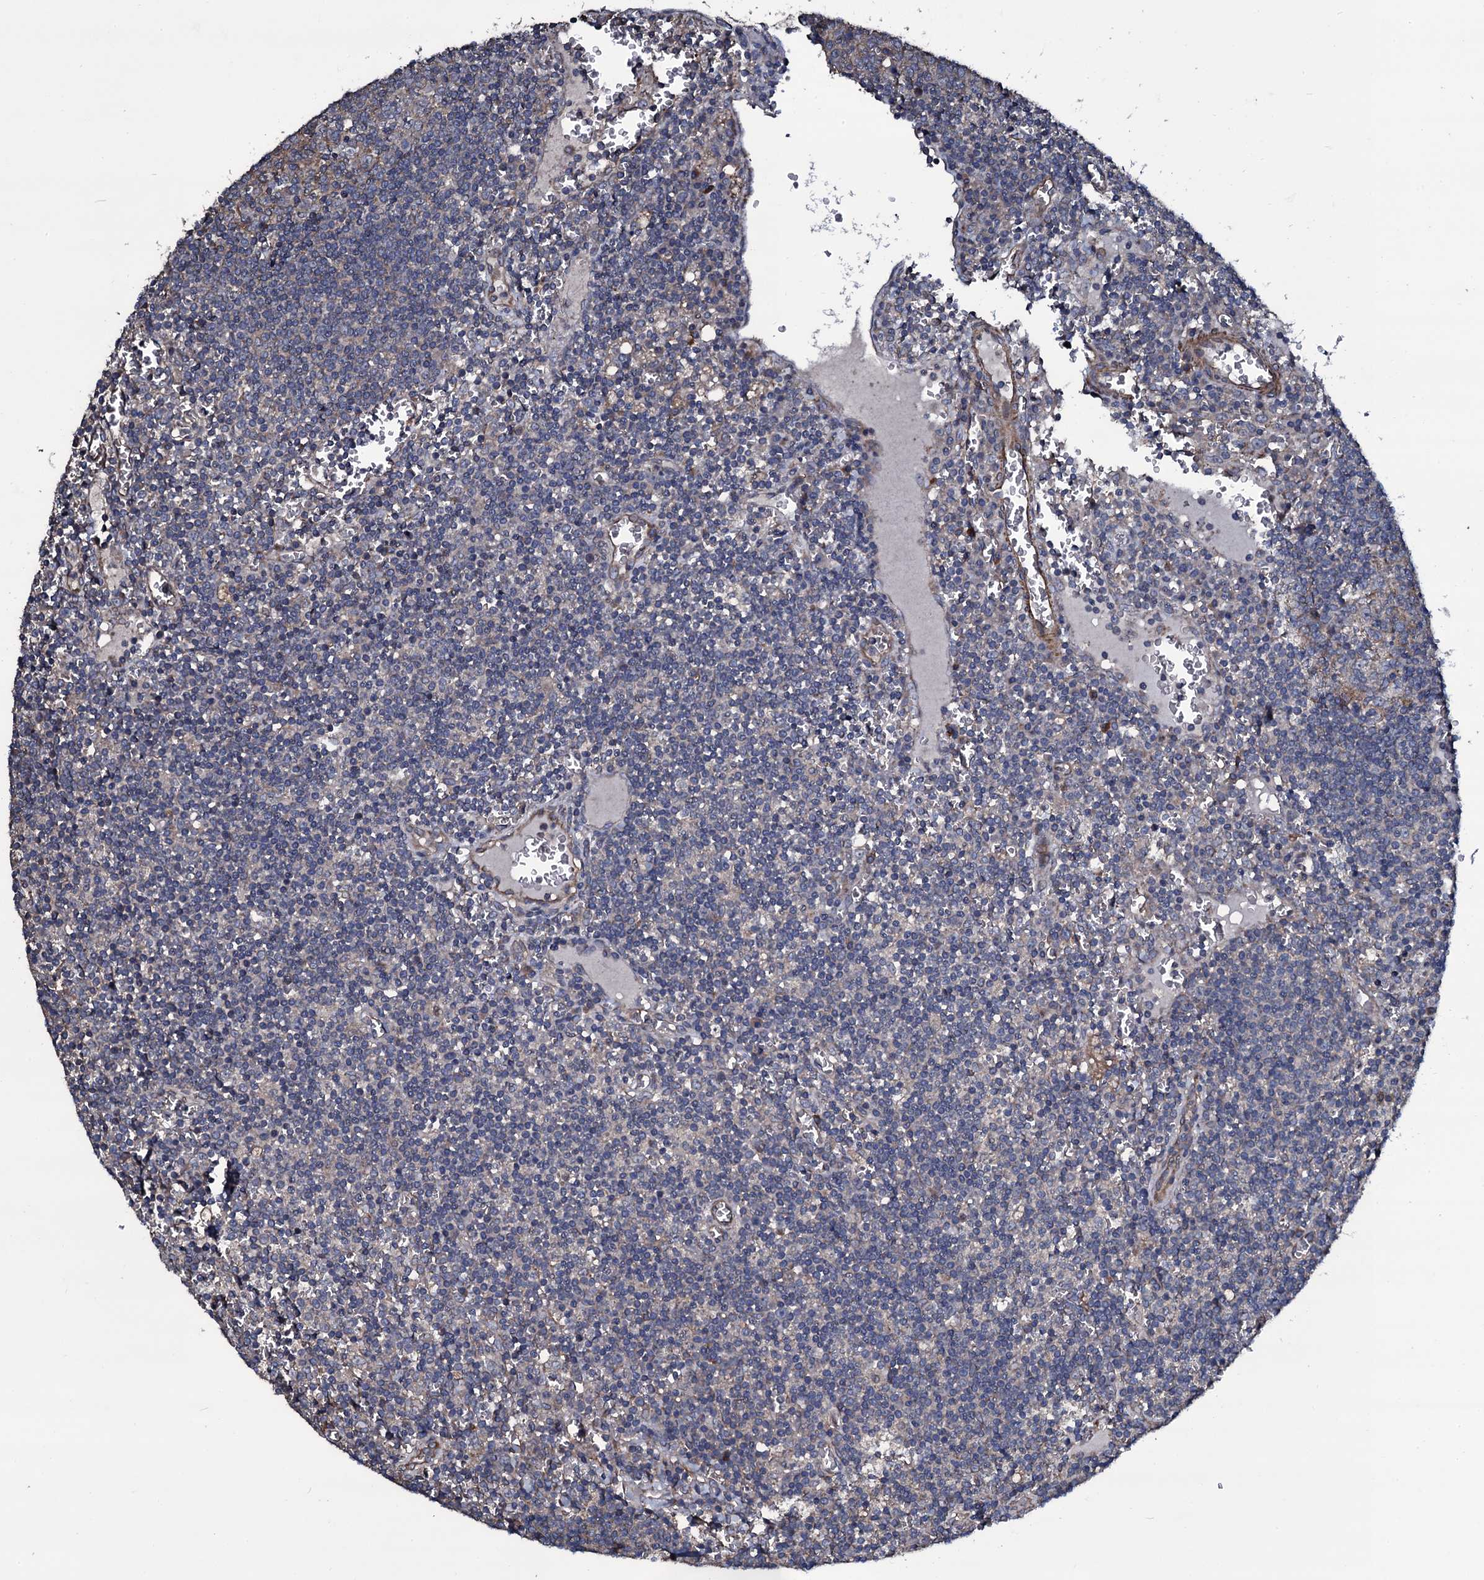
{"staining": {"intensity": "moderate", "quantity": "<25%", "location": "cytoplasmic/membranous"}, "tissue": "lymph node", "cell_type": "Germinal center cells", "image_type": "normal", "snomed": [{"axis": "morphology", "description": "Normal tissue, NOS"}, {"axis": "topography", "description": "Lymph node"}], "caption": "Protein staining of unremarkable lymph node exhibits moderate cytoplasmic/membranous positivity in about <25% of germinal center cells.", "gene": "WIPF3", "patient": {"sex": "female", "age": 73}}